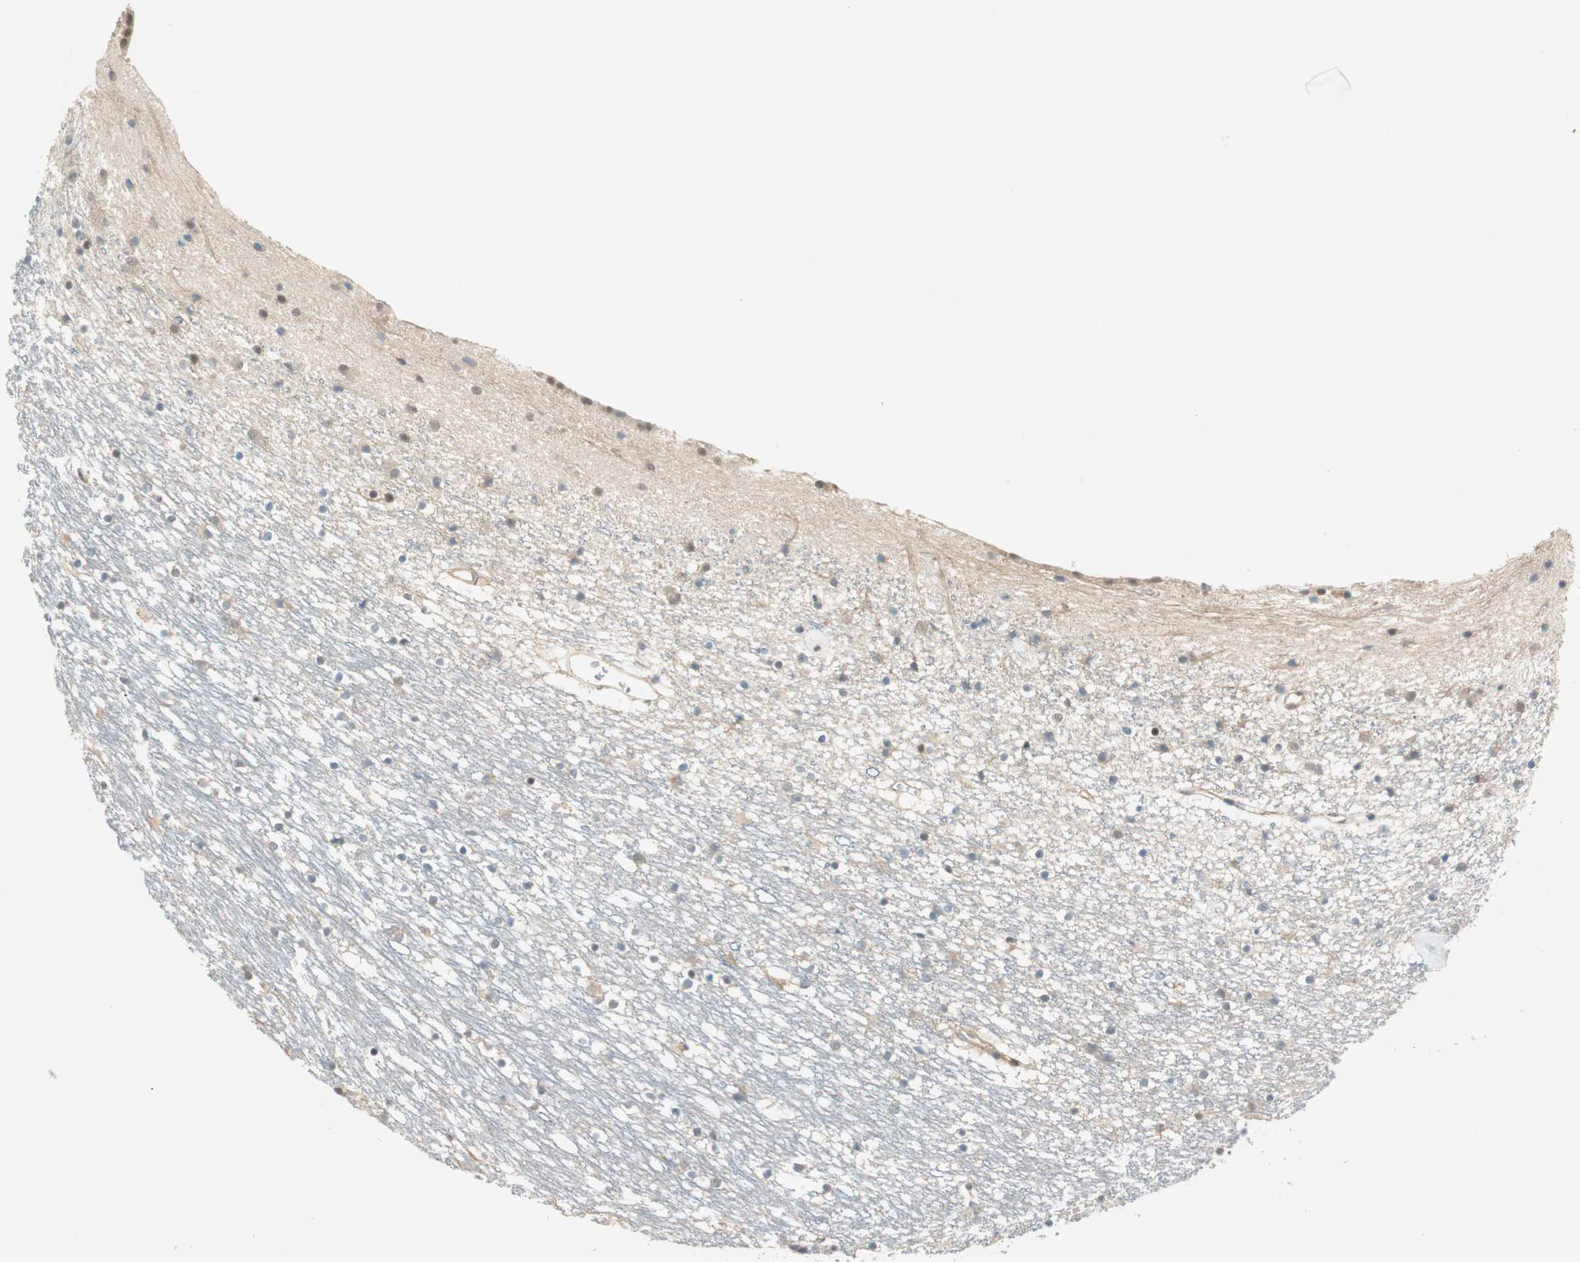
{"staining": {"intensity": "weak", "quantity": "25%-75%", "location": "cytoplasmic/membranous,nuclear"}, "tissue": "caudate", "cell_type": "Glial cells", "image_type": "normal", "snomed": [{"axis": "morphology", "description": "Normal tissue, NOS"}, {"axis": "topography", "description": "Lateral ventricle wall"}], "caption": "Immunohistochemical staining of unremarkable caudate exhibits weak cytoplasmic/membranous,nuclear protein positivity in about 25%-75% of glial cells. (DAB IHC with brightfield microscopy, high magnification).", "gene": "PSMD8", "patient": {"sex": "male", "age": 45}}